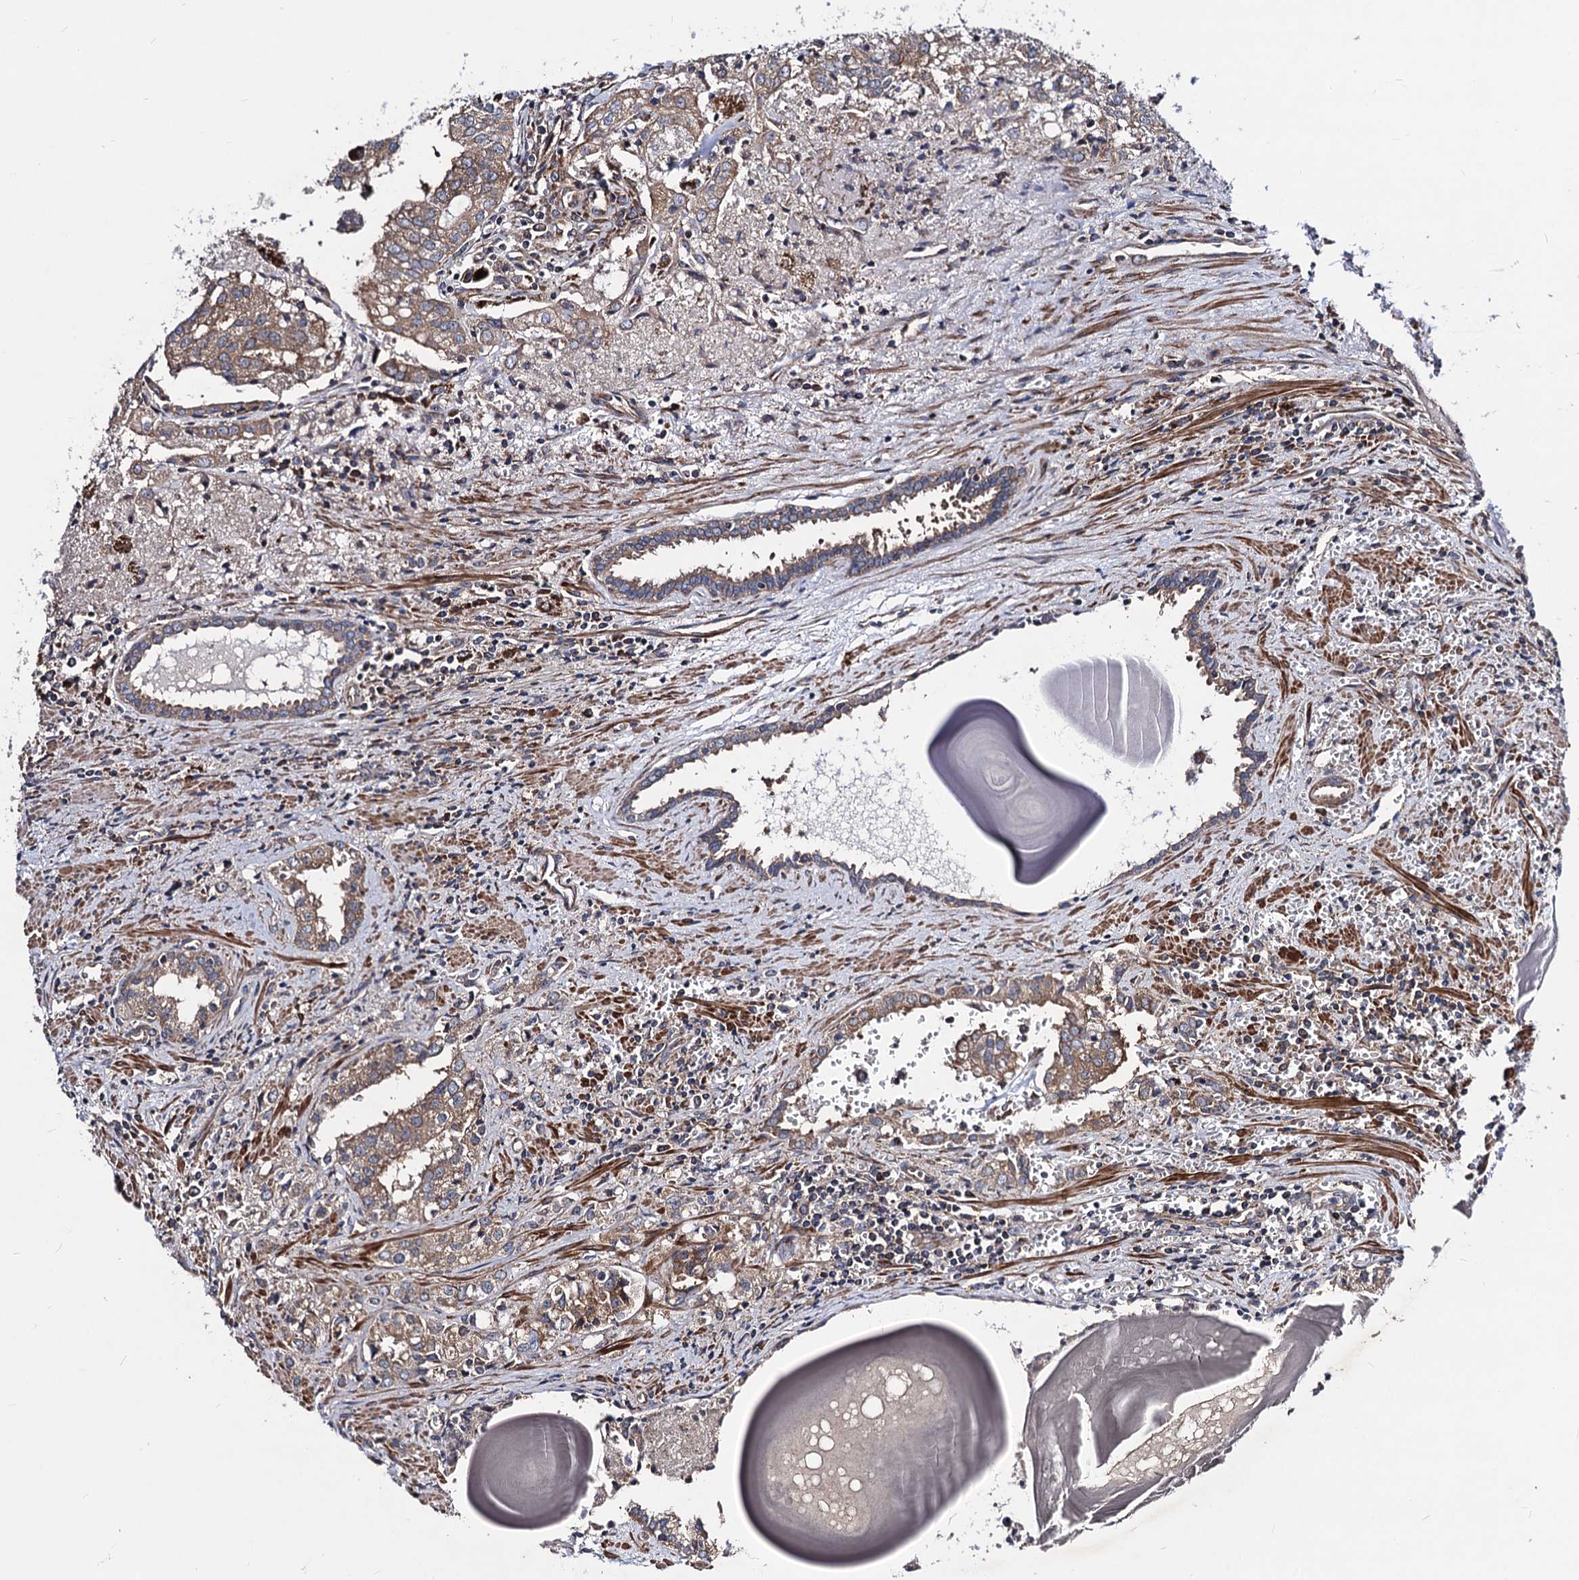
{"staining": {"intensity": "moderate", "quantity": ">75%", "location": "cytoplasmic/membranous"}, "tissue": "prostate cancer", "cell_type": "Tumor cells", "image_type": "cancer", "snomed": [{"axis": "morphology", "description": "Adenocarcinoma, High grade"}, {"axis": "topography", "description": "Prostate"}], "caption": "This photomicrograph reveals immunohistochemistry staining of human prostate high-grade adenocarcinoma, with medium moderate cytoplasmic/membranous positivity in approximately >75% of tumor cells.", "gene": "DYDC1", "patient": {"sex": "male", "age": 68}}